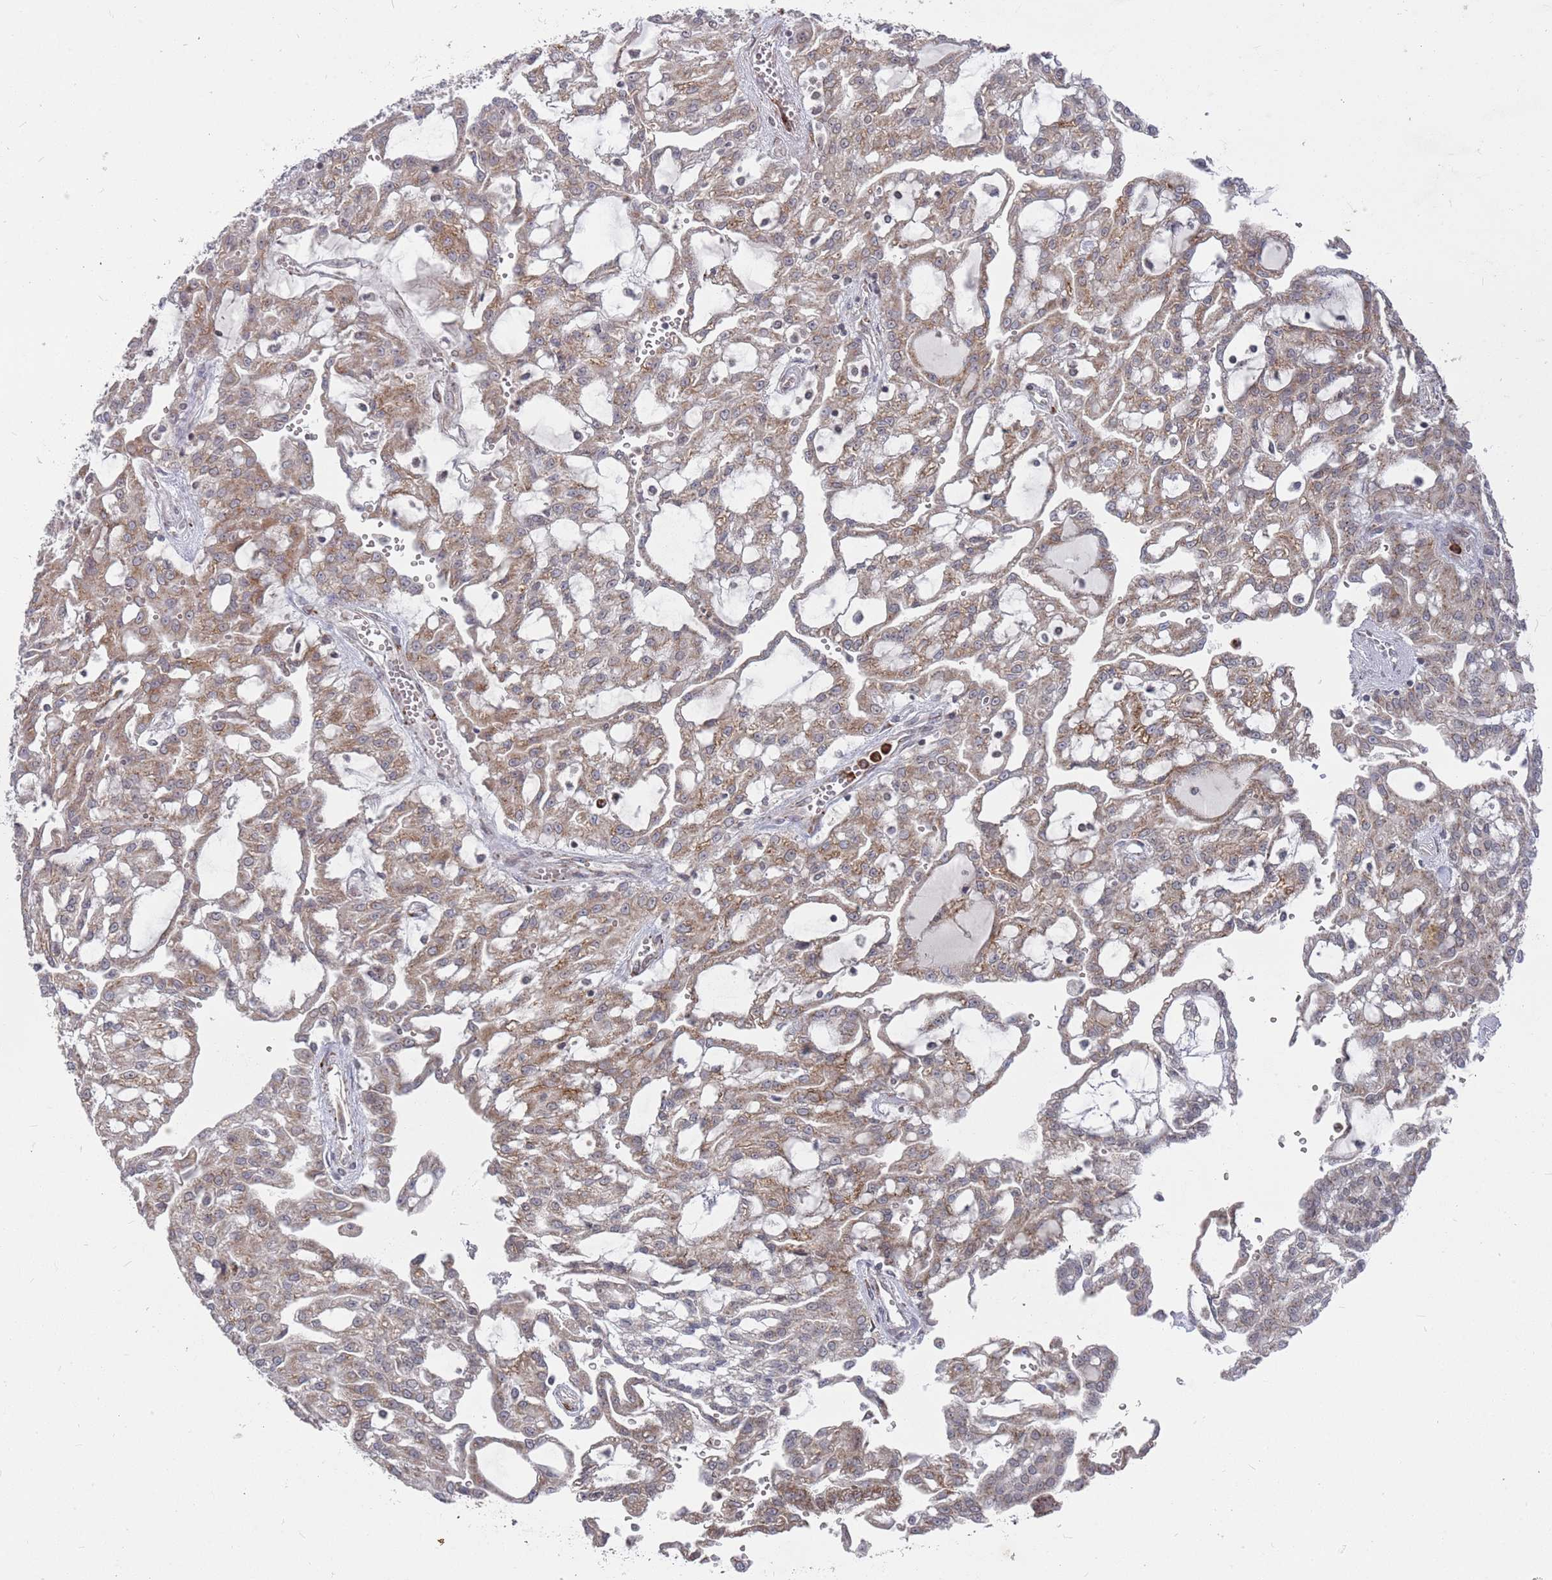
{"staining": {"intensity": "strong", "quantity": "<25%", "location": "cytoplasmic/membranous"}, "tissue": "renal cancer", "cell_type": "Tumor cells", "image_type": "cancer", "snomed": [{"axis": "morphology", "description": "Adenocarcinoma, NOS"}, {"axis": "topography", "description": "Kidney"}], "caption": "About <25% of tumor cells in renal cancer (adenocarcinoma) show strong cytoplasmic/membranous protein expression as visualized by brown immunohistochemical staining.", "gene": "FMO4", "patient": {"sex": "male", "age": 63}}